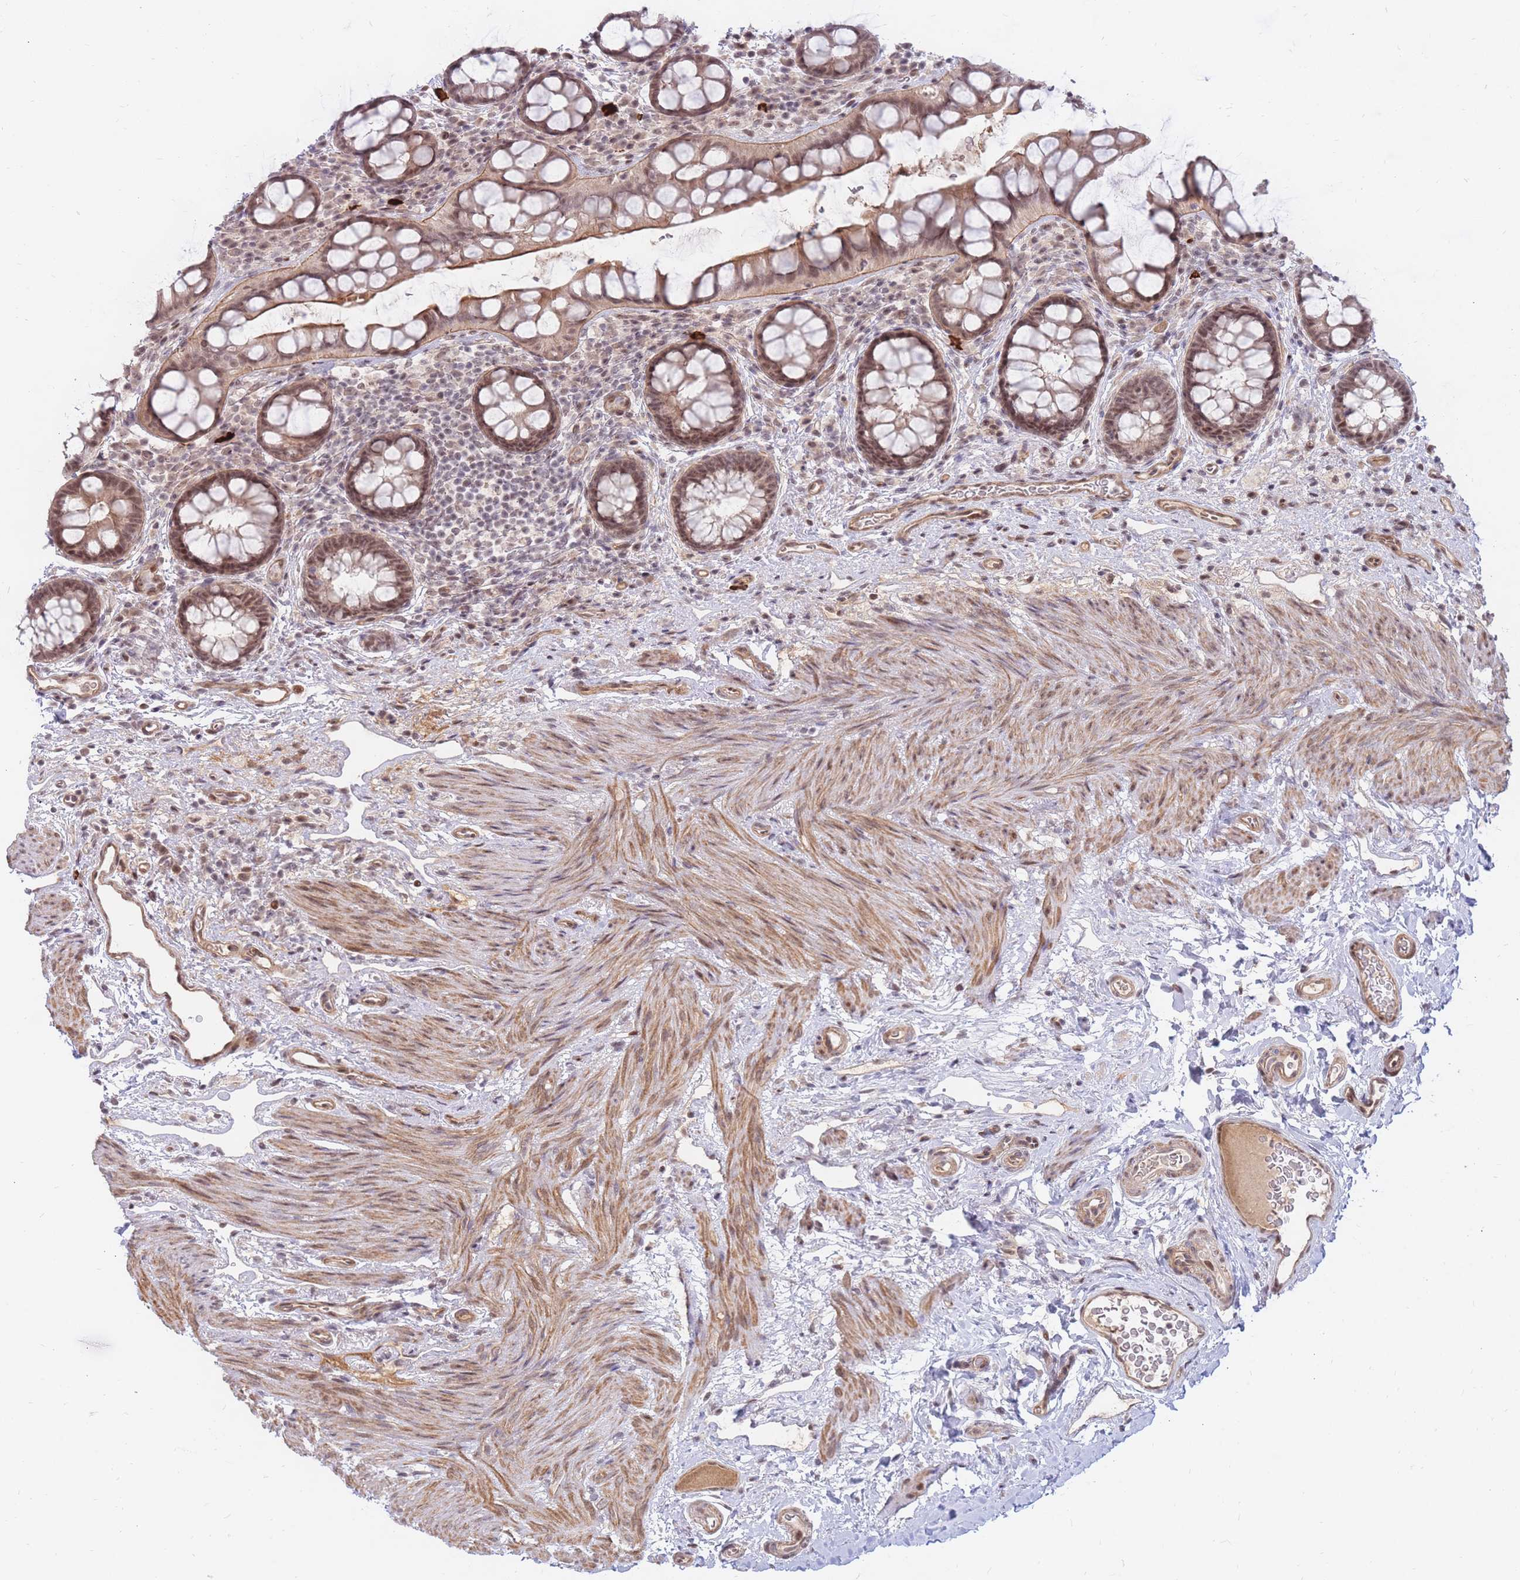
{"staining": {"intensity": "moderate", "quantity": ">75%", "location": "cytoplasmic/membranous,nuclear"}, "tissue": "rectum", "cell_type": "Glandular cells", "image_type": "normal", "snomed": [{"axis": "morphology", "description": "Normal tissue, NOS"}, {"axis": "topography", "description": "Rectum"}, {"axis": "topography", "description": "Peripheral nerve tissue"}], "caption": "The image demonstrates immunohistochemical staining of benign rectum. There is moderate cytoplasmic/membranous,nuclear expression is identified in about >75% of glandular cells.", "gene": "ERICH6B", "patient": {"sex": "female", "age": 69}}